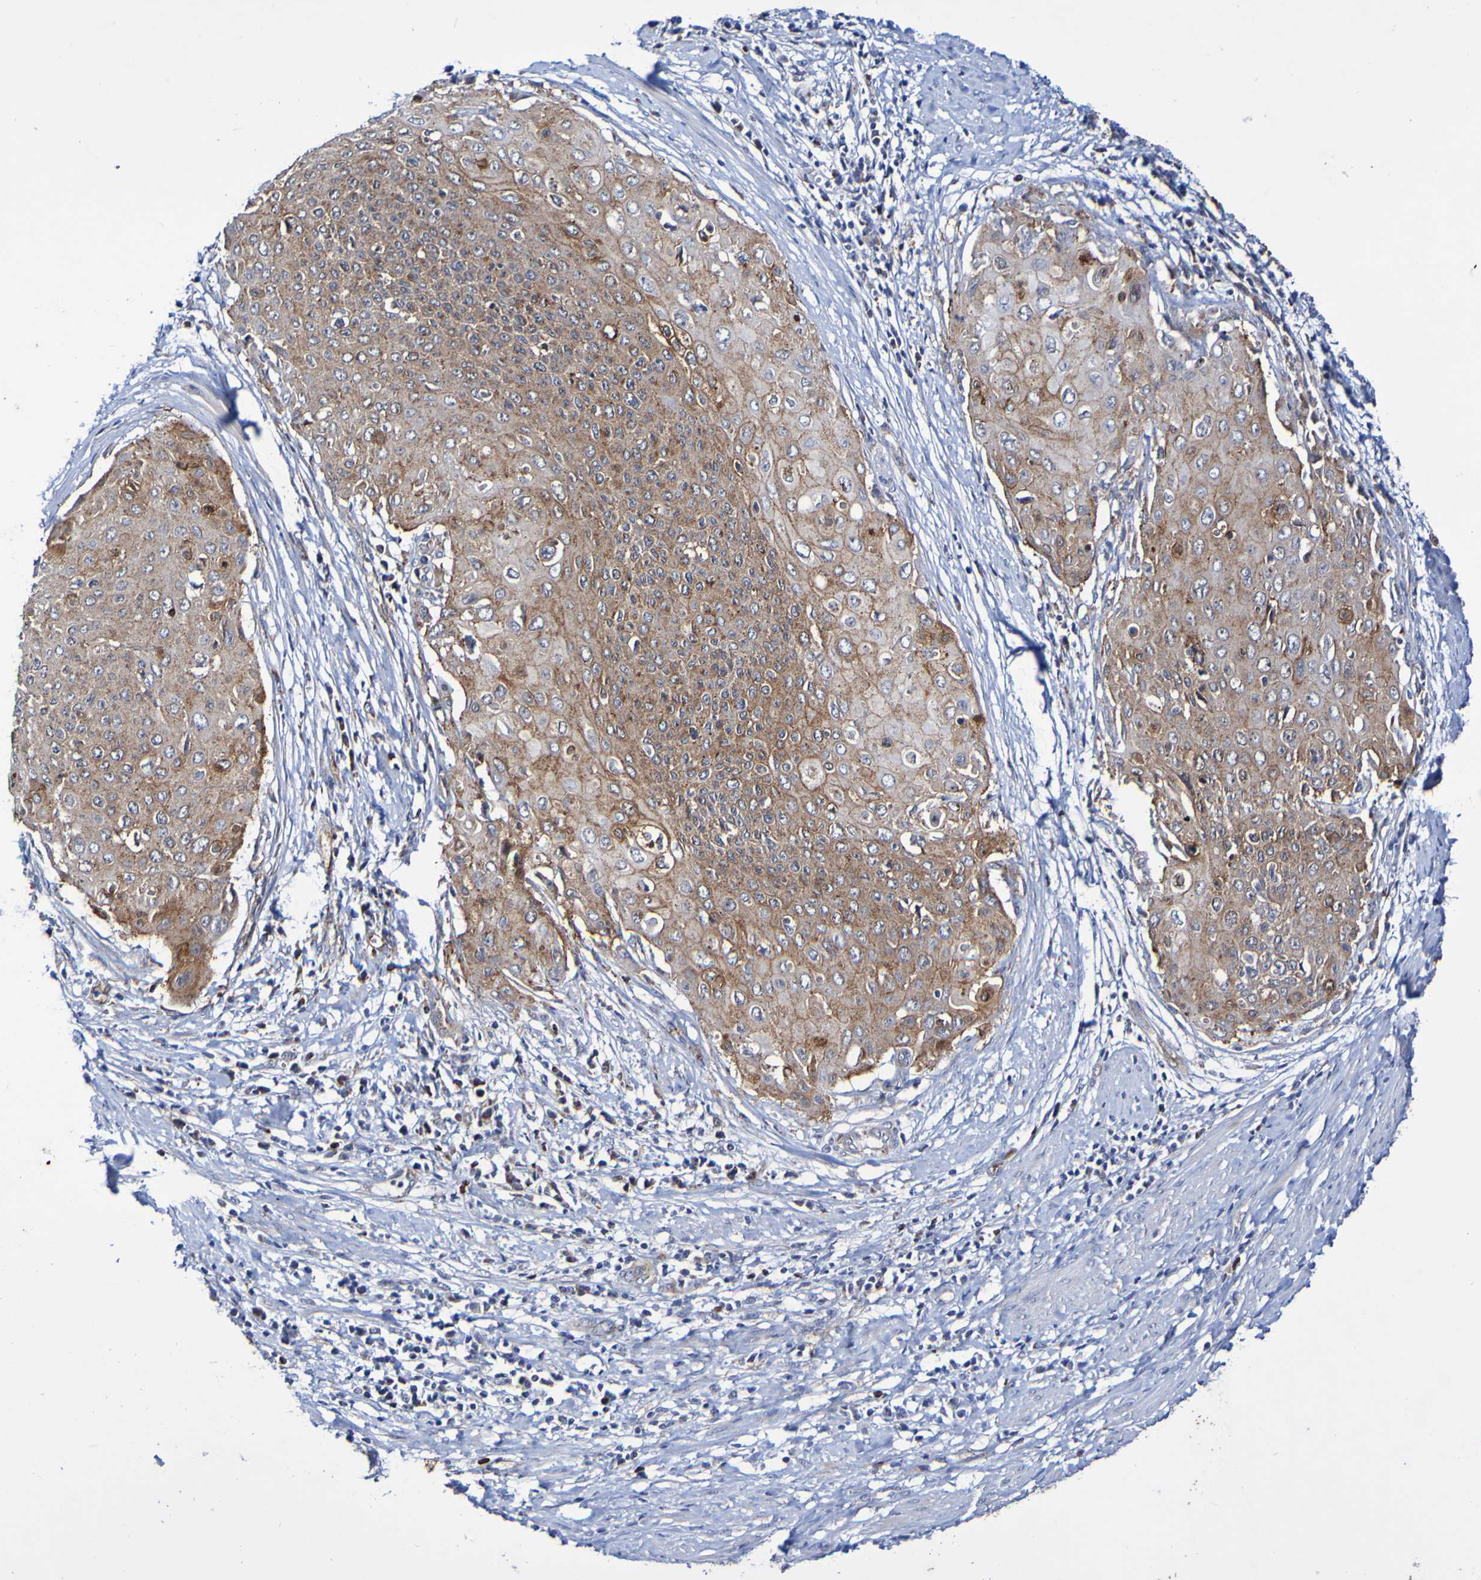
{"staining": {"intensity": "moderate", "quantity": ">75%", "location": "cytoplasmic/membranous"}, "tissue": "cervical cancer", "cell_type": "Tumor cells", "image_type": "cancer", "snomed": [{"axis": "morphology", "description": "Squamous cell carcinoma, NOS"}, {"axis": "topography", "description": "Cervix"}], "caption": "Immunohistochemical staining of human squamous cell carcinoma (cervical) shows moderate cytoplasmic/membranous protein positivity in approximately >75% of tumor cells.", "gene": "GJB1", "patient": {"sex": "female", "age": 39}}